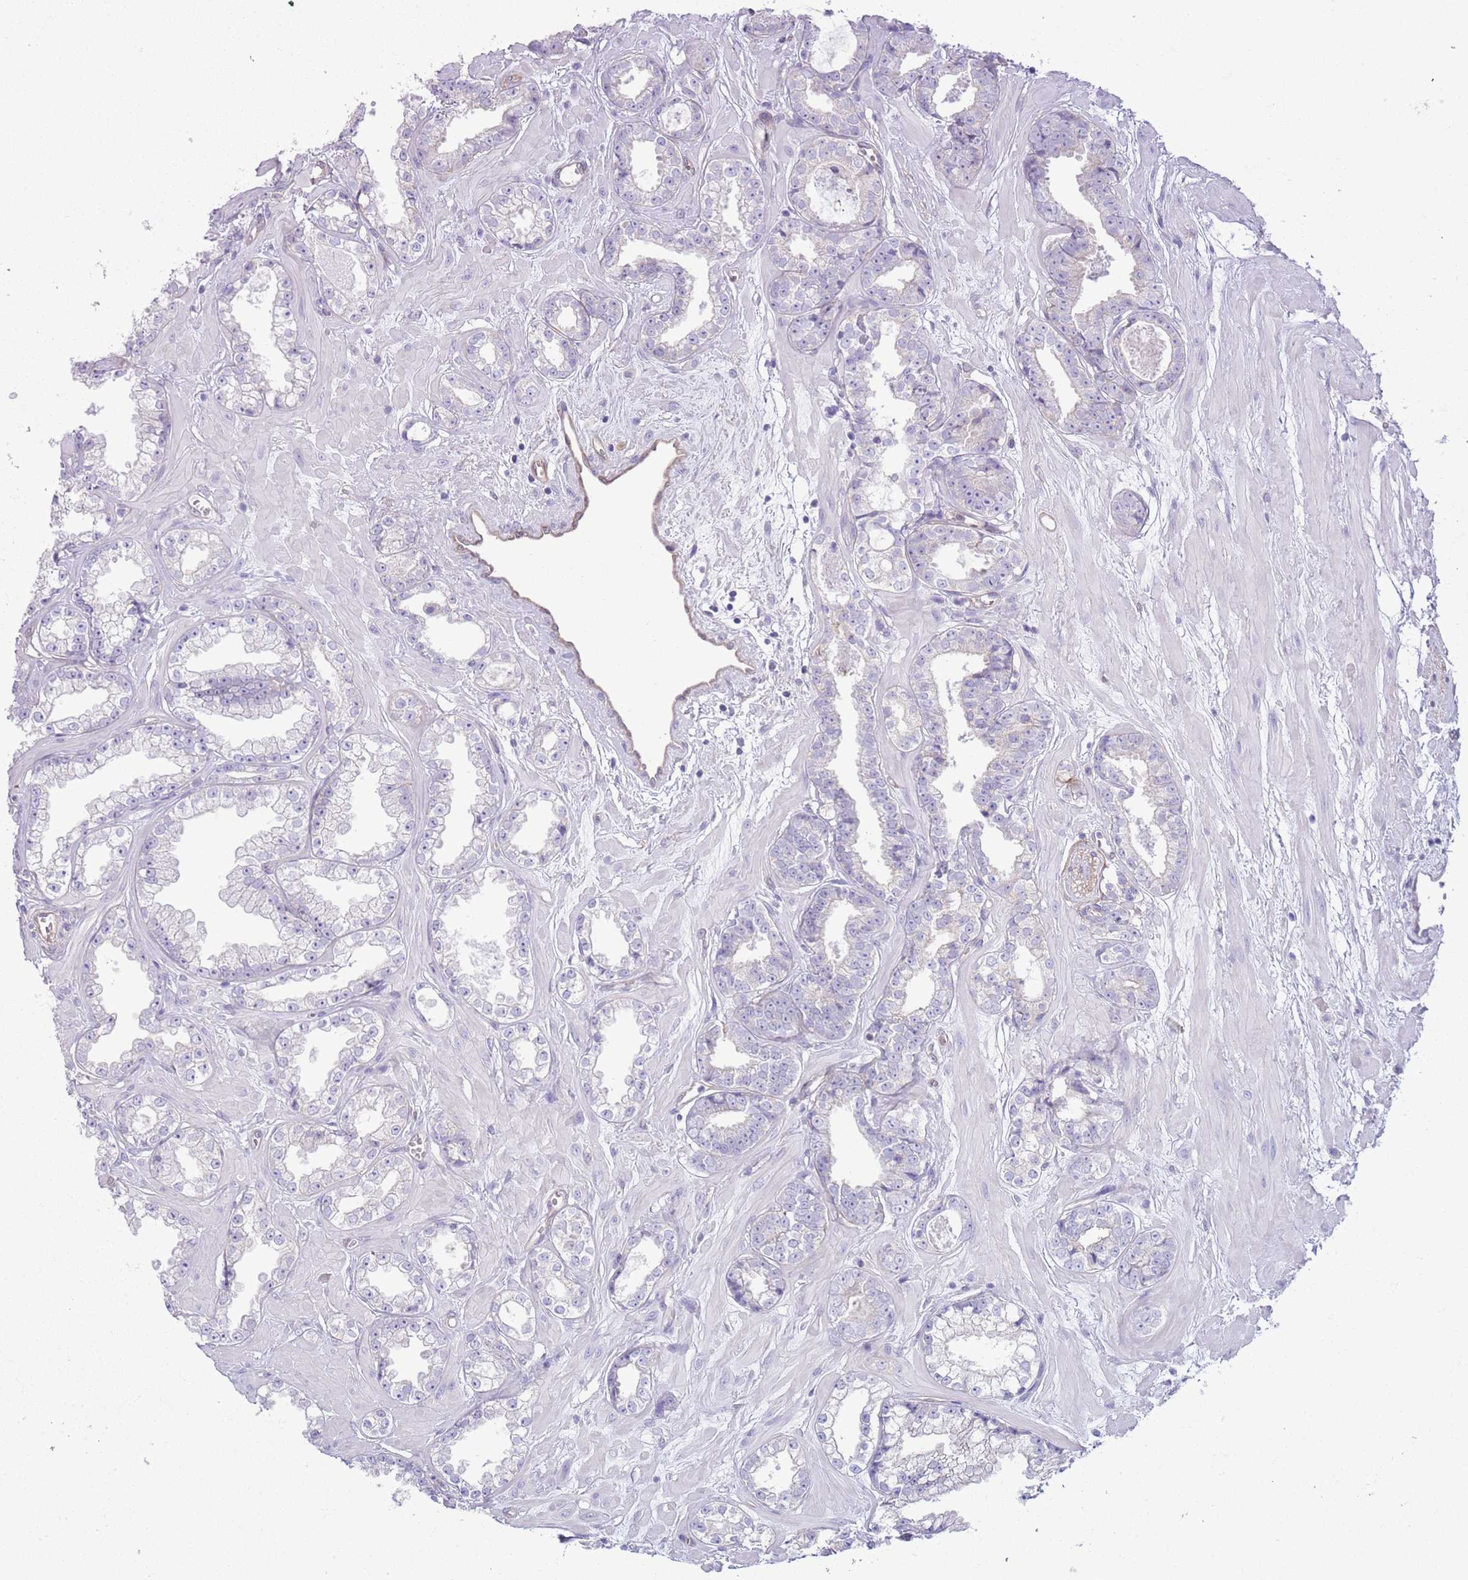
{"staining": {"intensity": "negative", "quantity": "none", "location": "none"}, "tissue": "prostate cancer", "cell_type": "Tumor cells", "image_type": "cancer", "snomed": [{"axis": "morphology", "description": "Adenocarcinoma, Low grade"}, {"axis": "topography", "description": "Prostate"}], "caption": "Tumor cells are negative for protein expression in human prostate adenocarcinoma (low-grade).", "gene": "RBP3", "patient": {"sex": "male", "age": 60}}